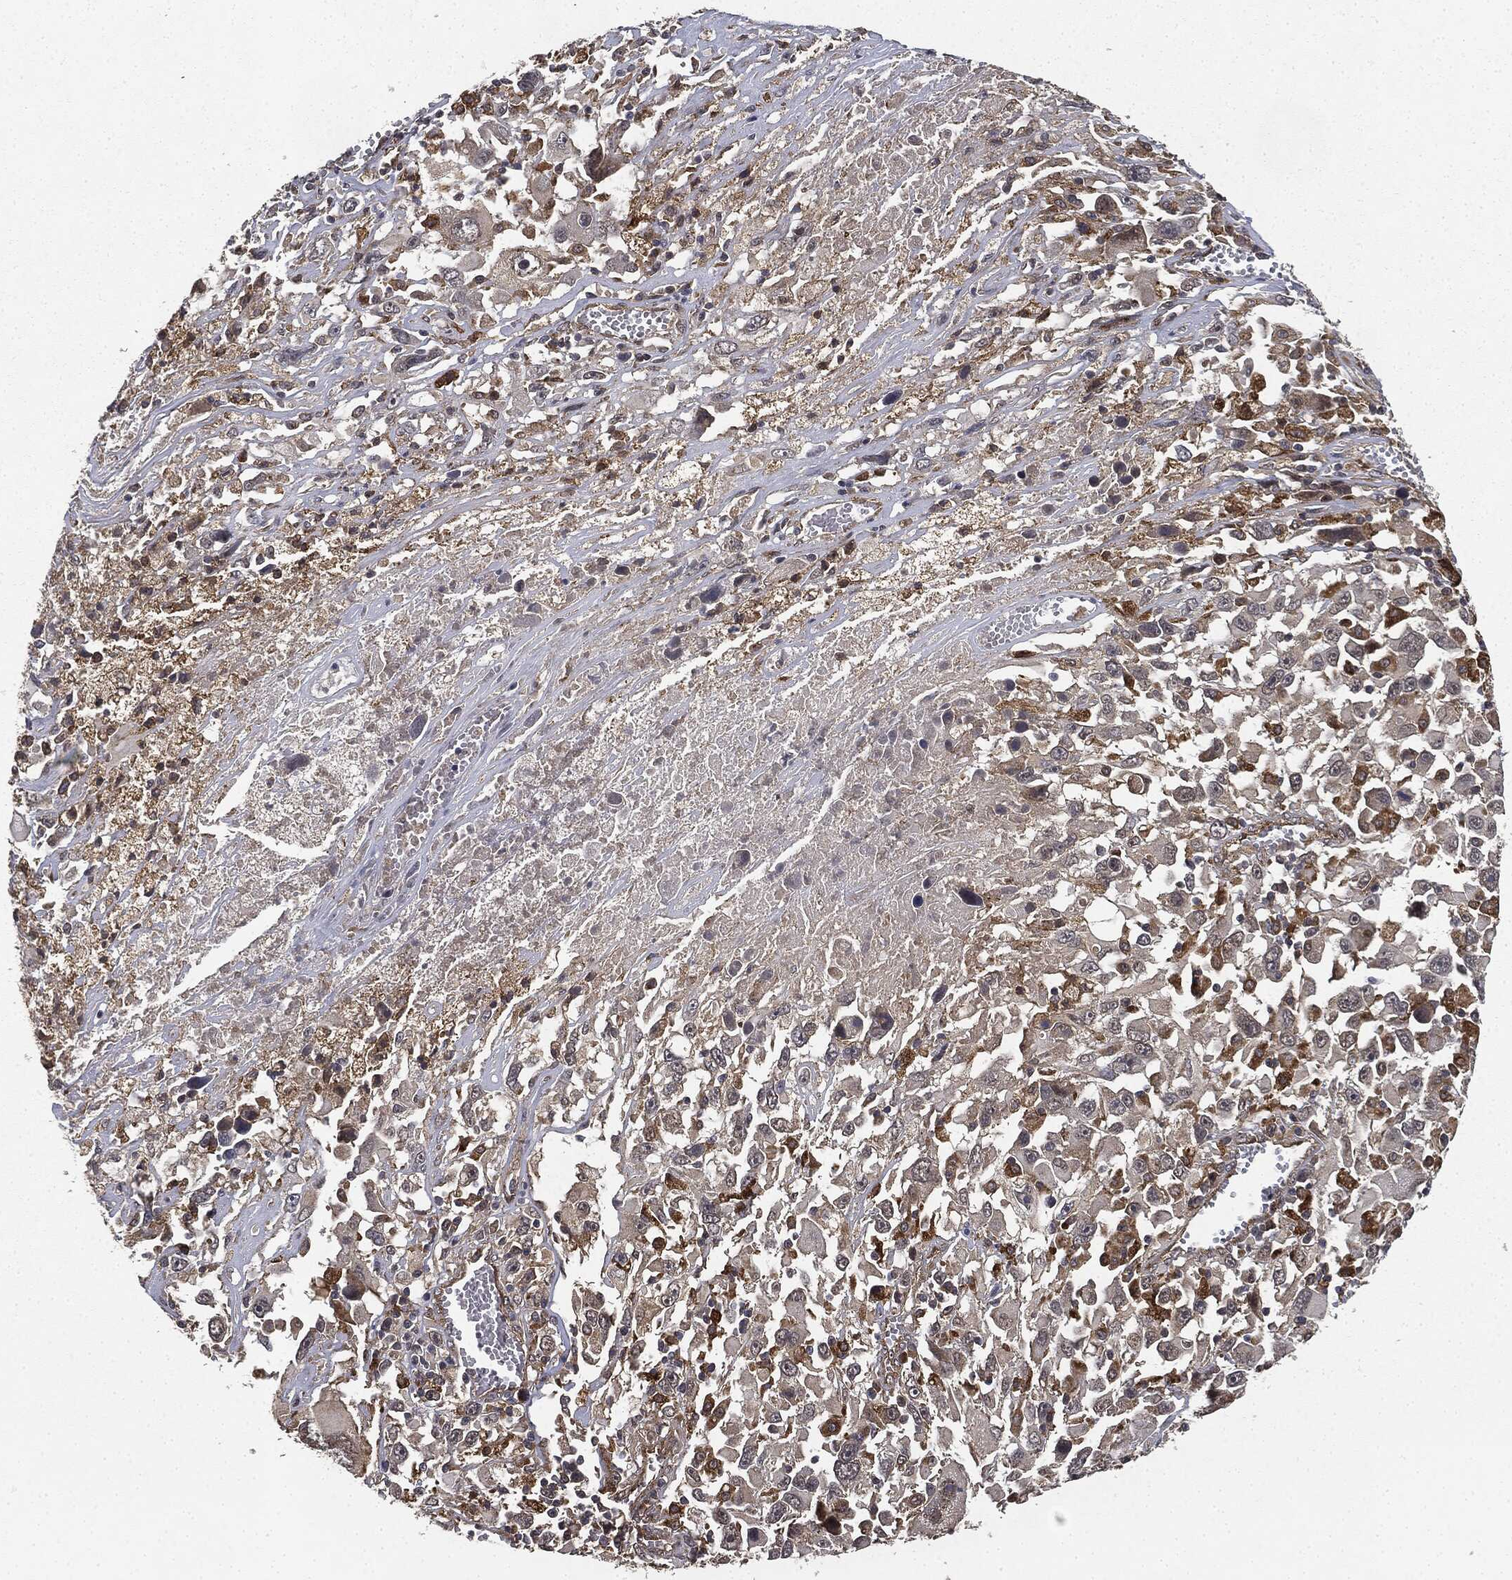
{"staining": {"intensity": "moderate", "quantity": "<25%", "location": "cytoplasmic/membranous"}, "tissue": "melanoma", "cell_type": "Tumor cells", "image_type": "cancer", "snomed": [{"axis": "morphology", "description": "Malignant melanoma, Metastatic site"}, {"axis": "topography", "description": "Soft tissue"}], "caption": "Moderate cytoplasmic/membranous positivity for a protein is present in approximately <25% of tumor cells of melanoma using immunohistochemistry (IHC).", "gene": "MIER2", "patient": {"sex": "male", "age": 50}}